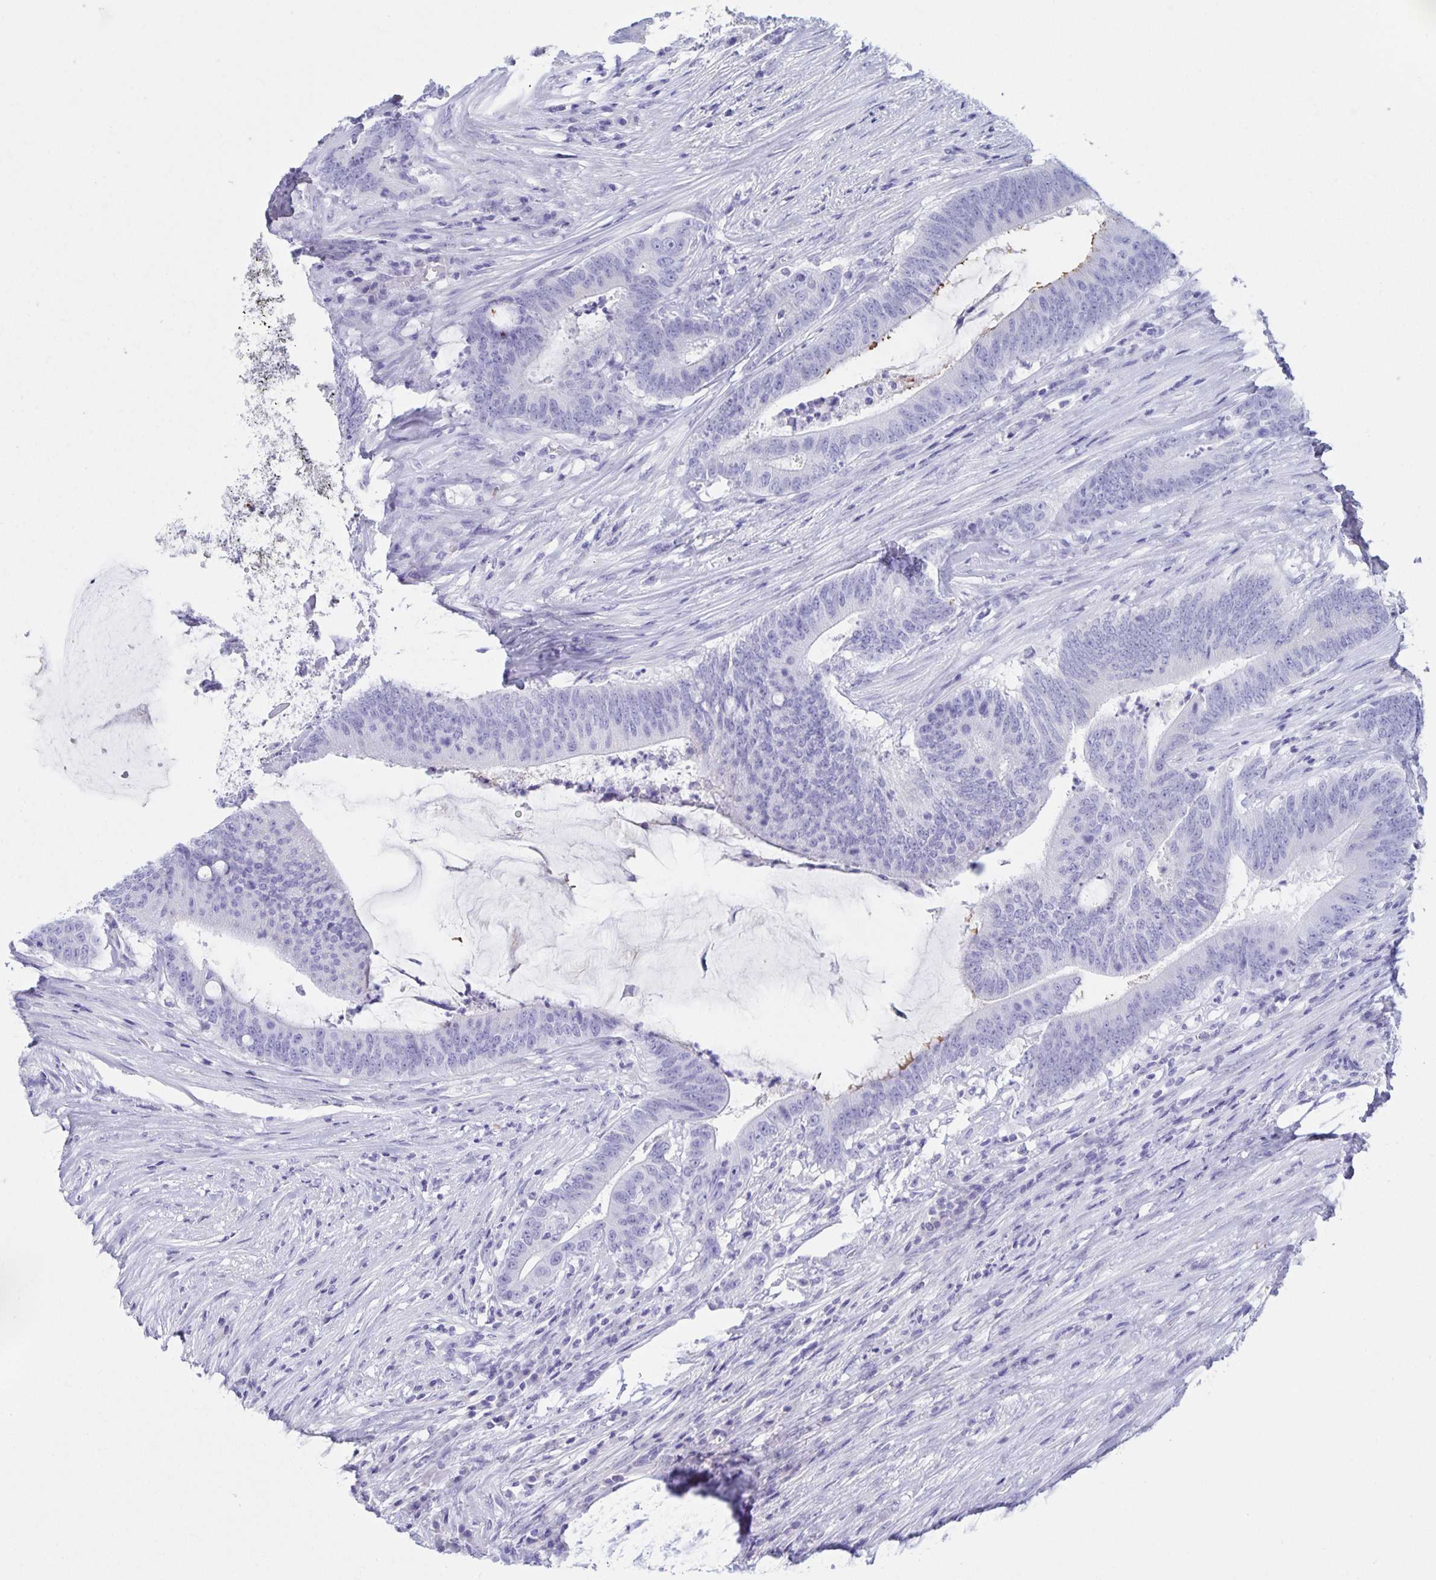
{"staining": {"intensity": "negative", "quantity": "none", "location": "none"}, "tissue": "colorectal cancer", "cell_type": "Tumor cells", "image_type": "cancer", "snomed": [{"axis": "morphology", "description": "Adenocarcinoma, NOS"}, {"axis": "topography", "description": "Colon"}], "caption": "Micrograph shows no protein positivity in tumor cells of colorectal cancer (adenocarcinoma) tissue.", "gene": "DMBT1", "patient": {"sex": "female", "age": 43}}